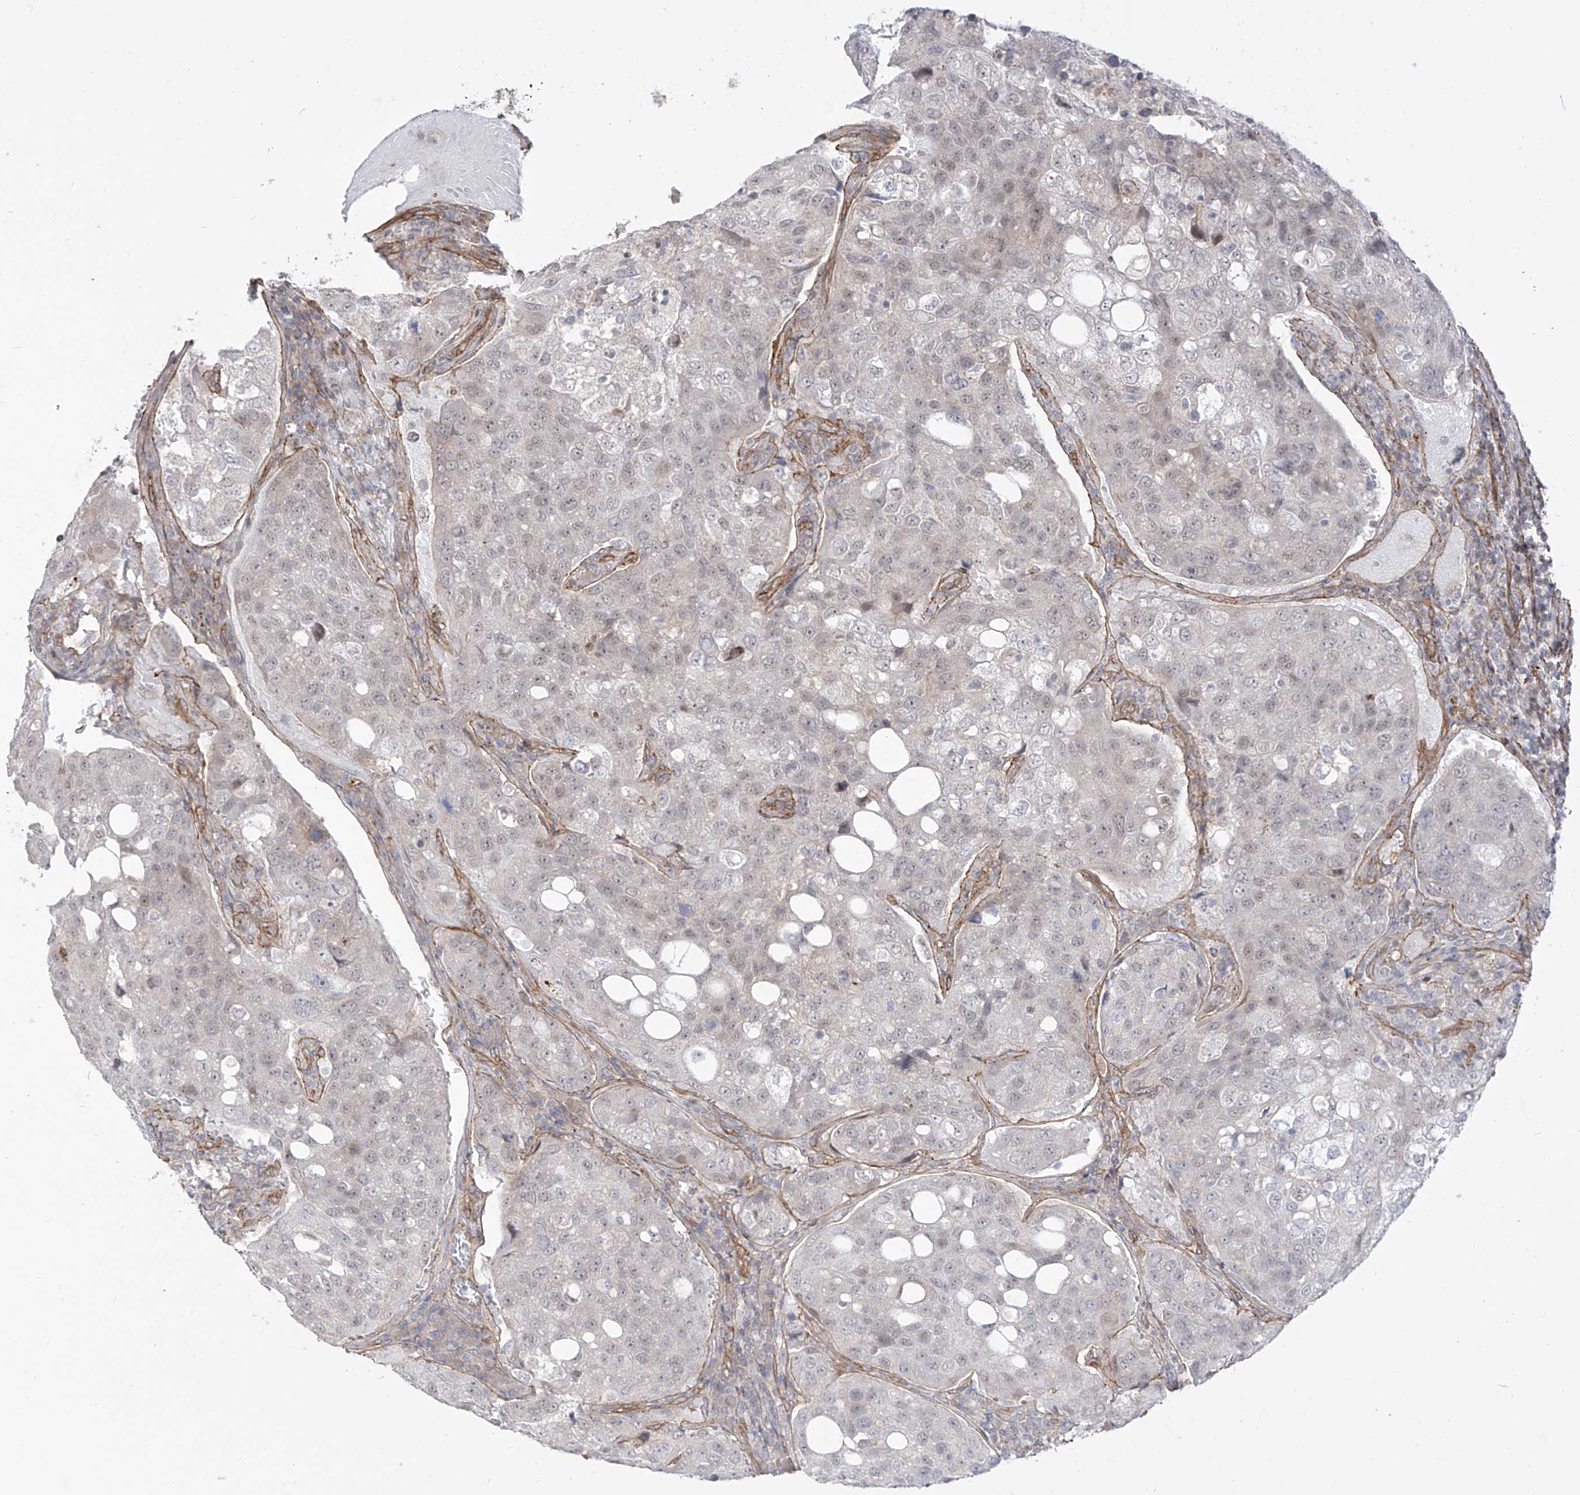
{"staining": {"intensity": "negative", "quantity": "none", "location": "none"}, "tissue": "urothelial cancer", "cell_type": "Tumor cells", "image_type": "cancer", "snomed": [{"axis": "morphology", "description": "Urothelial carcinoma, High grade"}, {"axis": "topography", "description": "Lymph node"}, {"axis": "topography", "description": "Urinary bladder"}], "caption": "This is a image of immunohistochemistry (IHC) staining of urothelial carcinoma (high-grade), which shows no expression in tumor cells. (Stains: DAB immunohistochemistry with hematoxylin counter stain, Microscopy: brightfield microscopy at high magnification).", "gene": "ZNF180", "patient": {"sex": "male", "age": 51}}